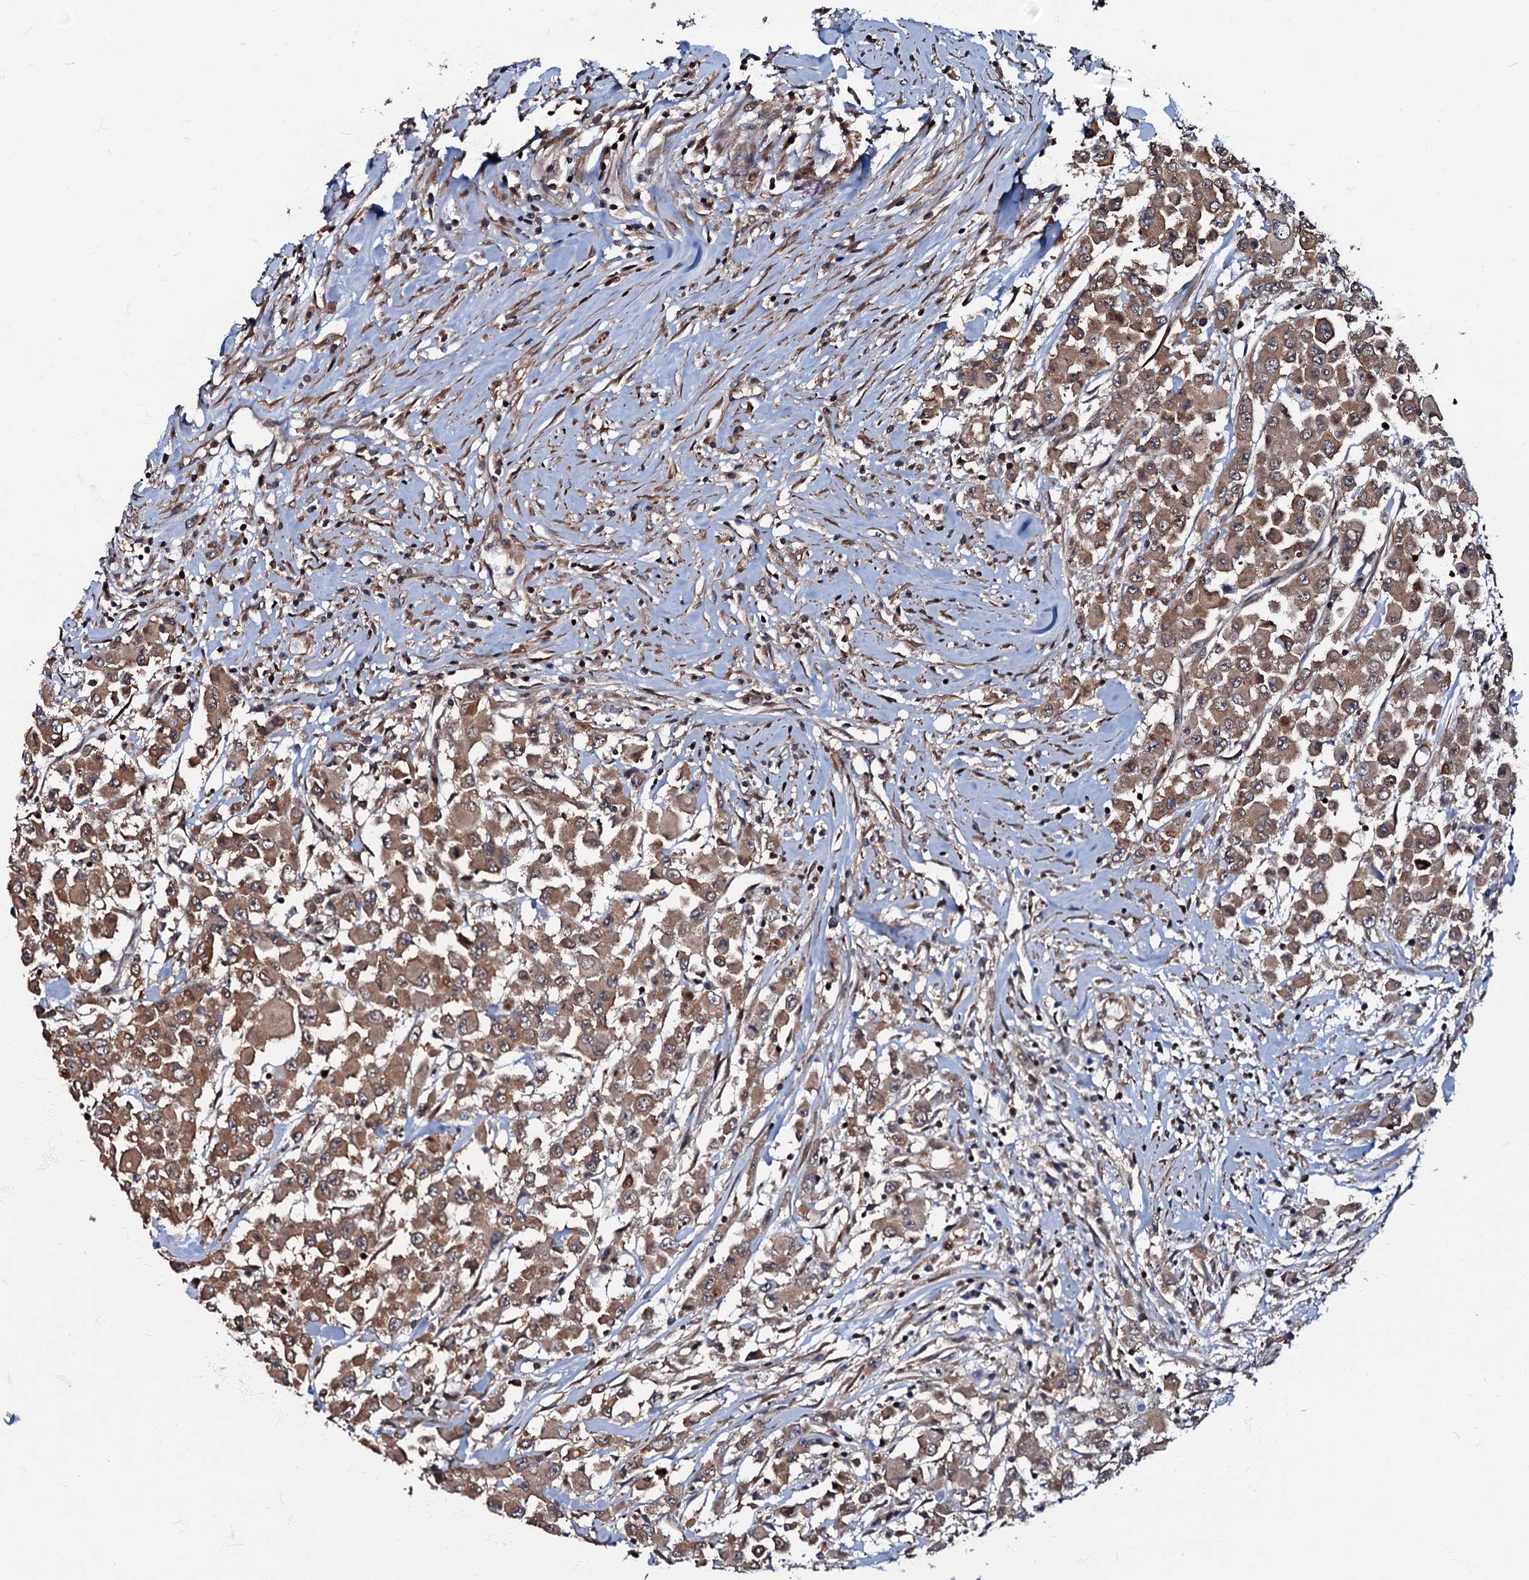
{"staining": {"intensity": "moderate", "quantity": ">75%", "location": "cytoplasmic/membranous"}, "tissue": "colorectal cancer", "cell_type": "Tumor cells", "image_type": "cancer", "snomed": [{"axis": "morphology", "description": "Adenocarcinoma, NOS"}, {"axis": "topography", "description": "Colon"}], "caption": "Colorectal cancer (adenocarcinoma) was stained to show a protein in brown. There is medium levels of moderate cytoplasmic/membranous staining in about >75% of tumor cells.", "gene": "OSBP", "patient": {"sex": "male", "age": 51}}